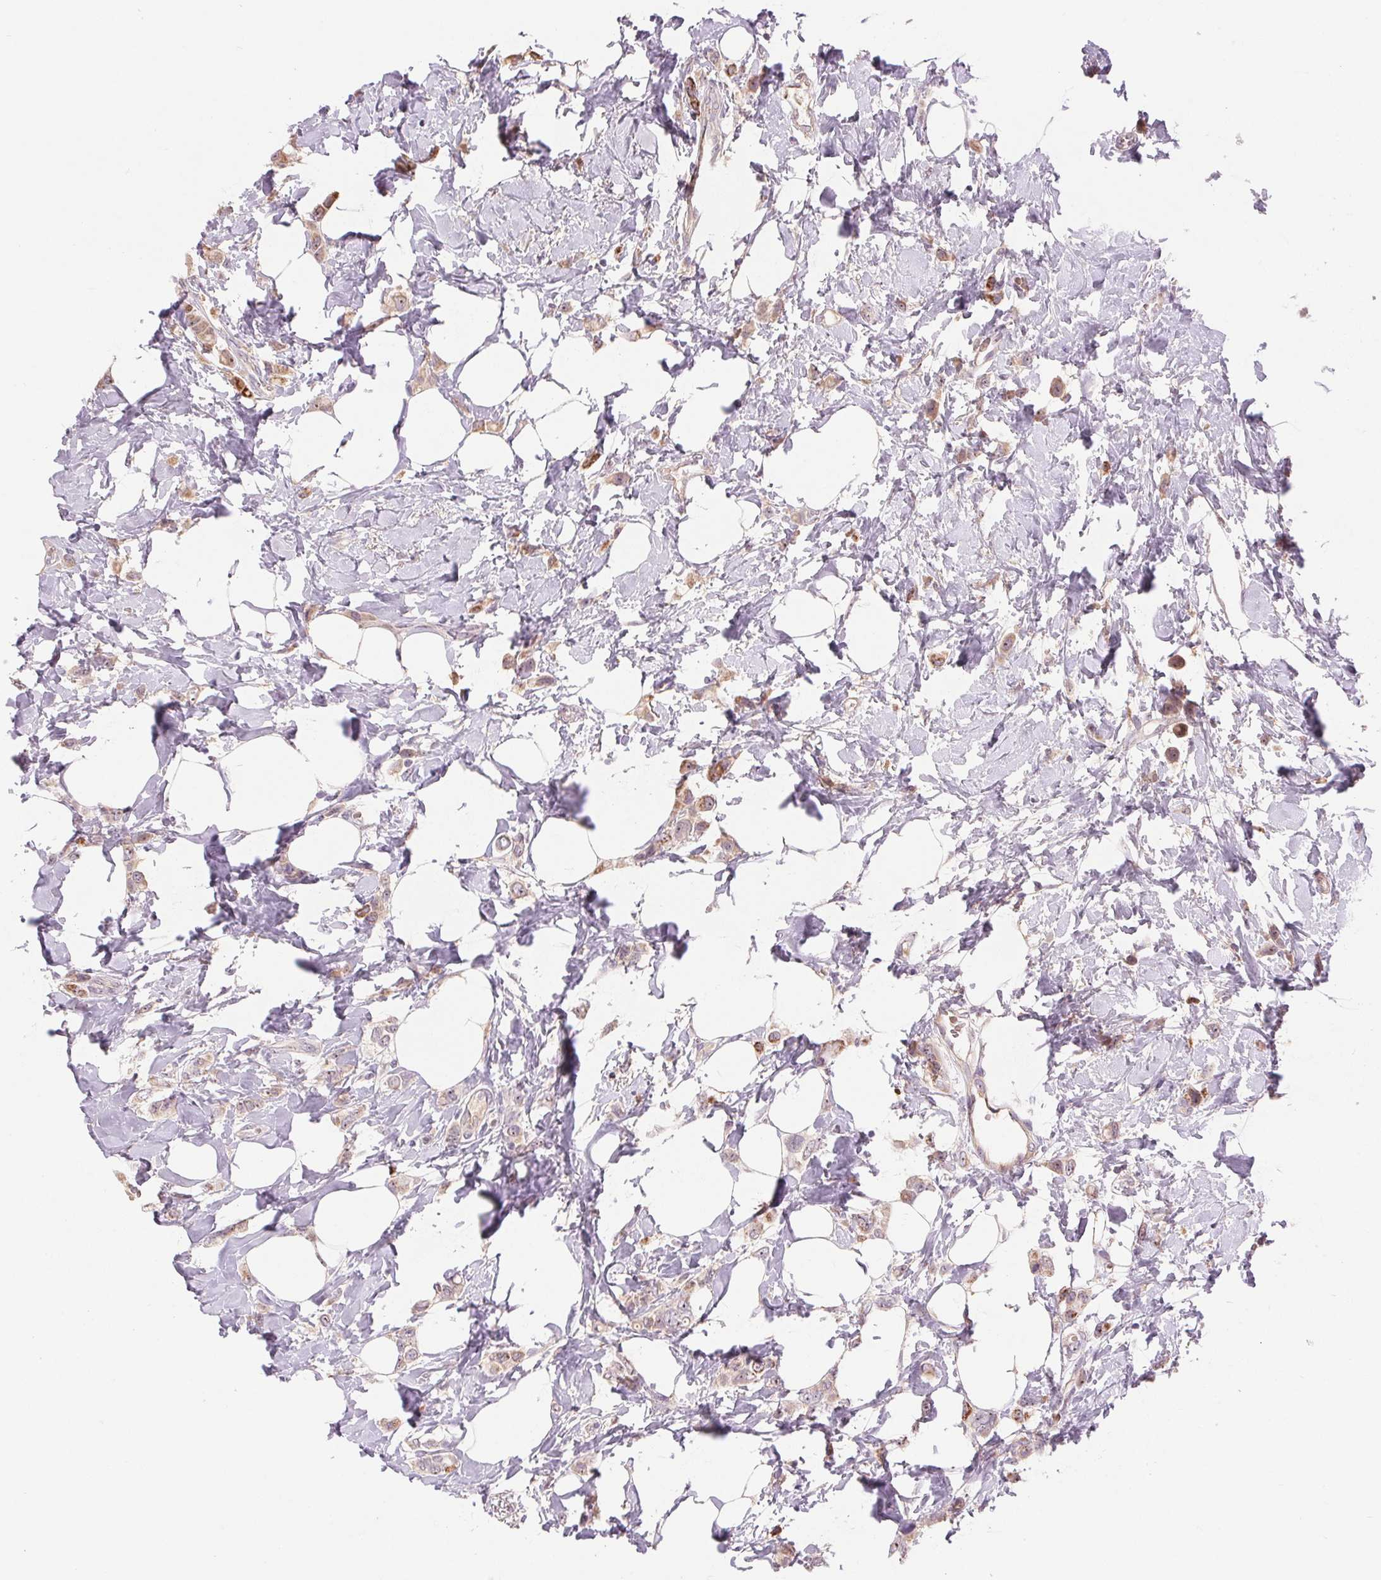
{"staining": {"intensity": "weak", "quantity": ">75%", "location": "cytoplasmic/membranous"}, "tissue": "breast cancer", "cell_type": "Tumor cells", "image_type": "cancer", "snomed": [{"axis": "morphology", "description": "Lobular carcinoma"}, {"axis": "topography", "description": "Breast"}], "caption": "This micrograph shows immunohistochemistry (IHC) staining of lobular carcinoma (breast), with low weak cytoplasmic/membranous expression in about >75% of tumor cells.", "gene": "RANBP3L", "patient": {"sex": "female", "age": 66}}